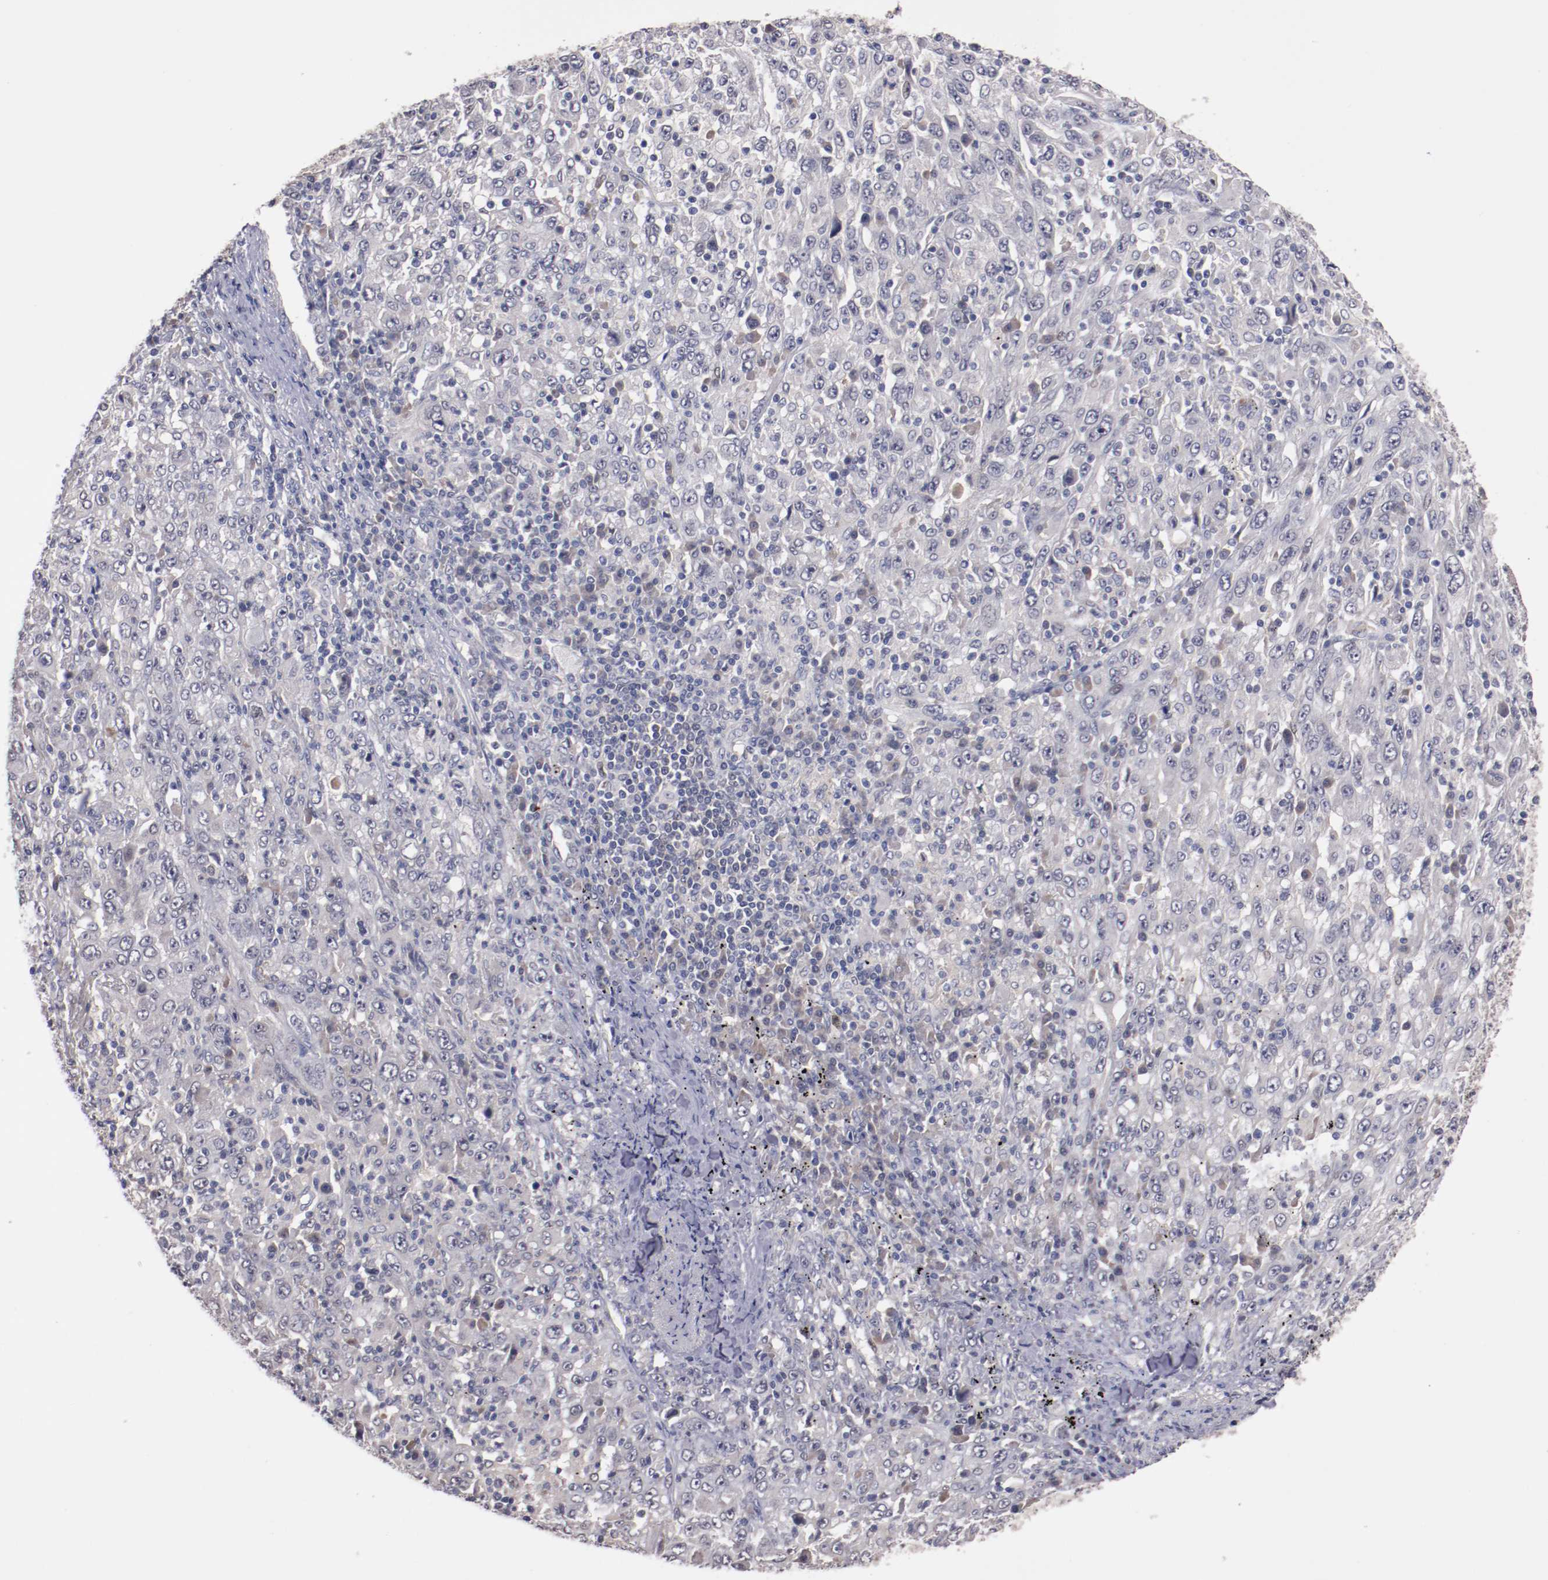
{"staining": {"intensity": "weak", "quantity": "<25%", "location": "cytoplasmic/membranous,nuclear"}, "tissue": "melanoma", "cell_type": "Tumor cells", "image_type": "cancer", "snomed": [{"axis": "morphology", "description": "Malignant melanoma, Metastatic site"}, {"axis": "topography", "description": "Skin"}], "caption": "High magnification brightfield microscopy of malignant melanoma (metastatic site) stained with DAB (3,3'-diaminobenzidine) (brown) and counterstained with hematoxylin (blue): tumor cells show no significant expression. Brightfield microscopy of IHC stained with DAB (brown) and hematoxylin (blue), captured at high magnification.", "gene": "FAM81A", "patient": {"sex": "female", "age": 56}}